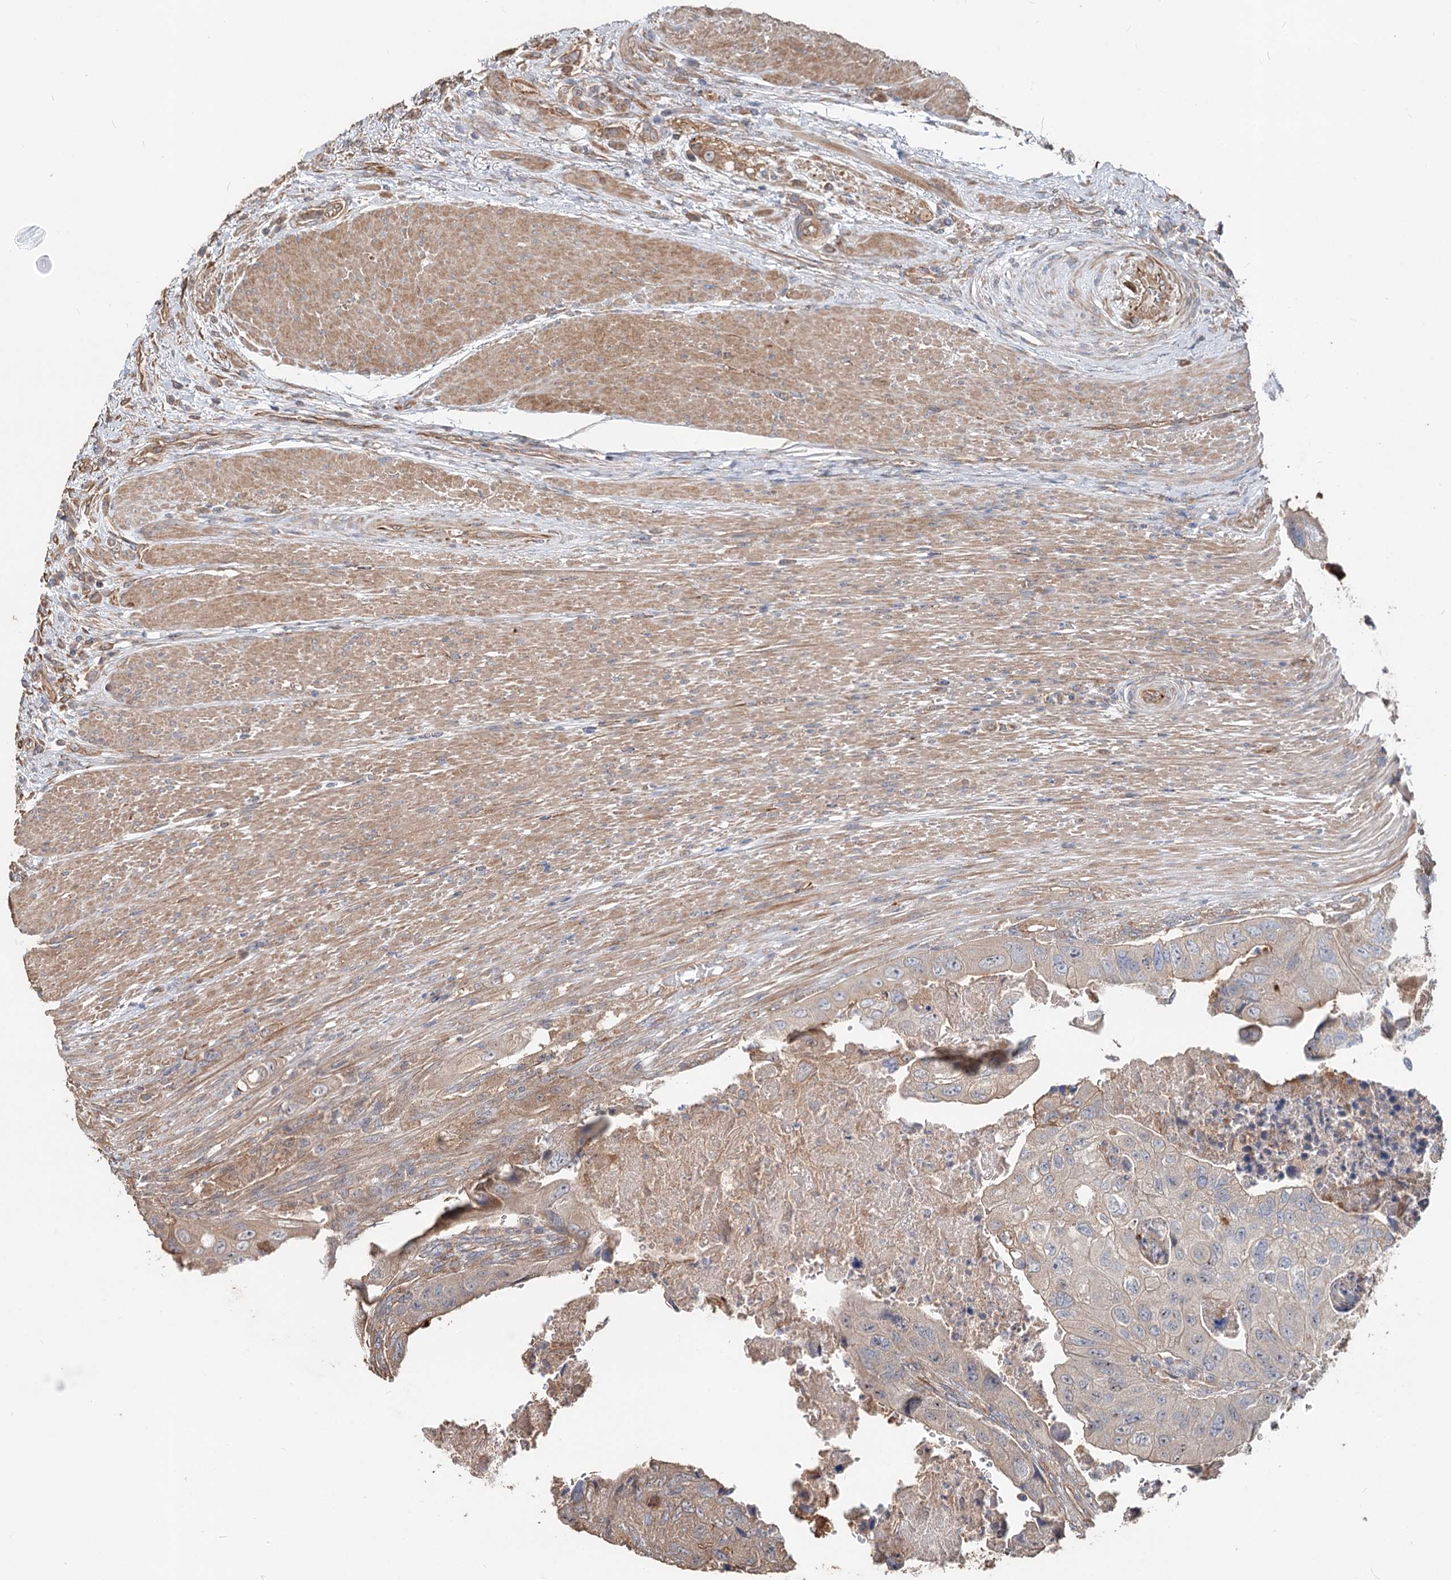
{"staining": {"intensity": "negative", "quantity": "none", "location": "none"}, "tissue": "colorectal cancer", "cell_type": "Tumor cells", "image_type": "cancer", "snomed": [{"axis": "morphology", "description": "Adenocarcinoma, NOS"}, {"axis": "topography", "description": "Rectum"}], "caption": "The immunohistochemistry (IHC) image has no significant expression in tumor cells of colorectal adenocarcinoma tissue.", "gene": "SPART", "patient": {"sex": "male", "age": 63}}